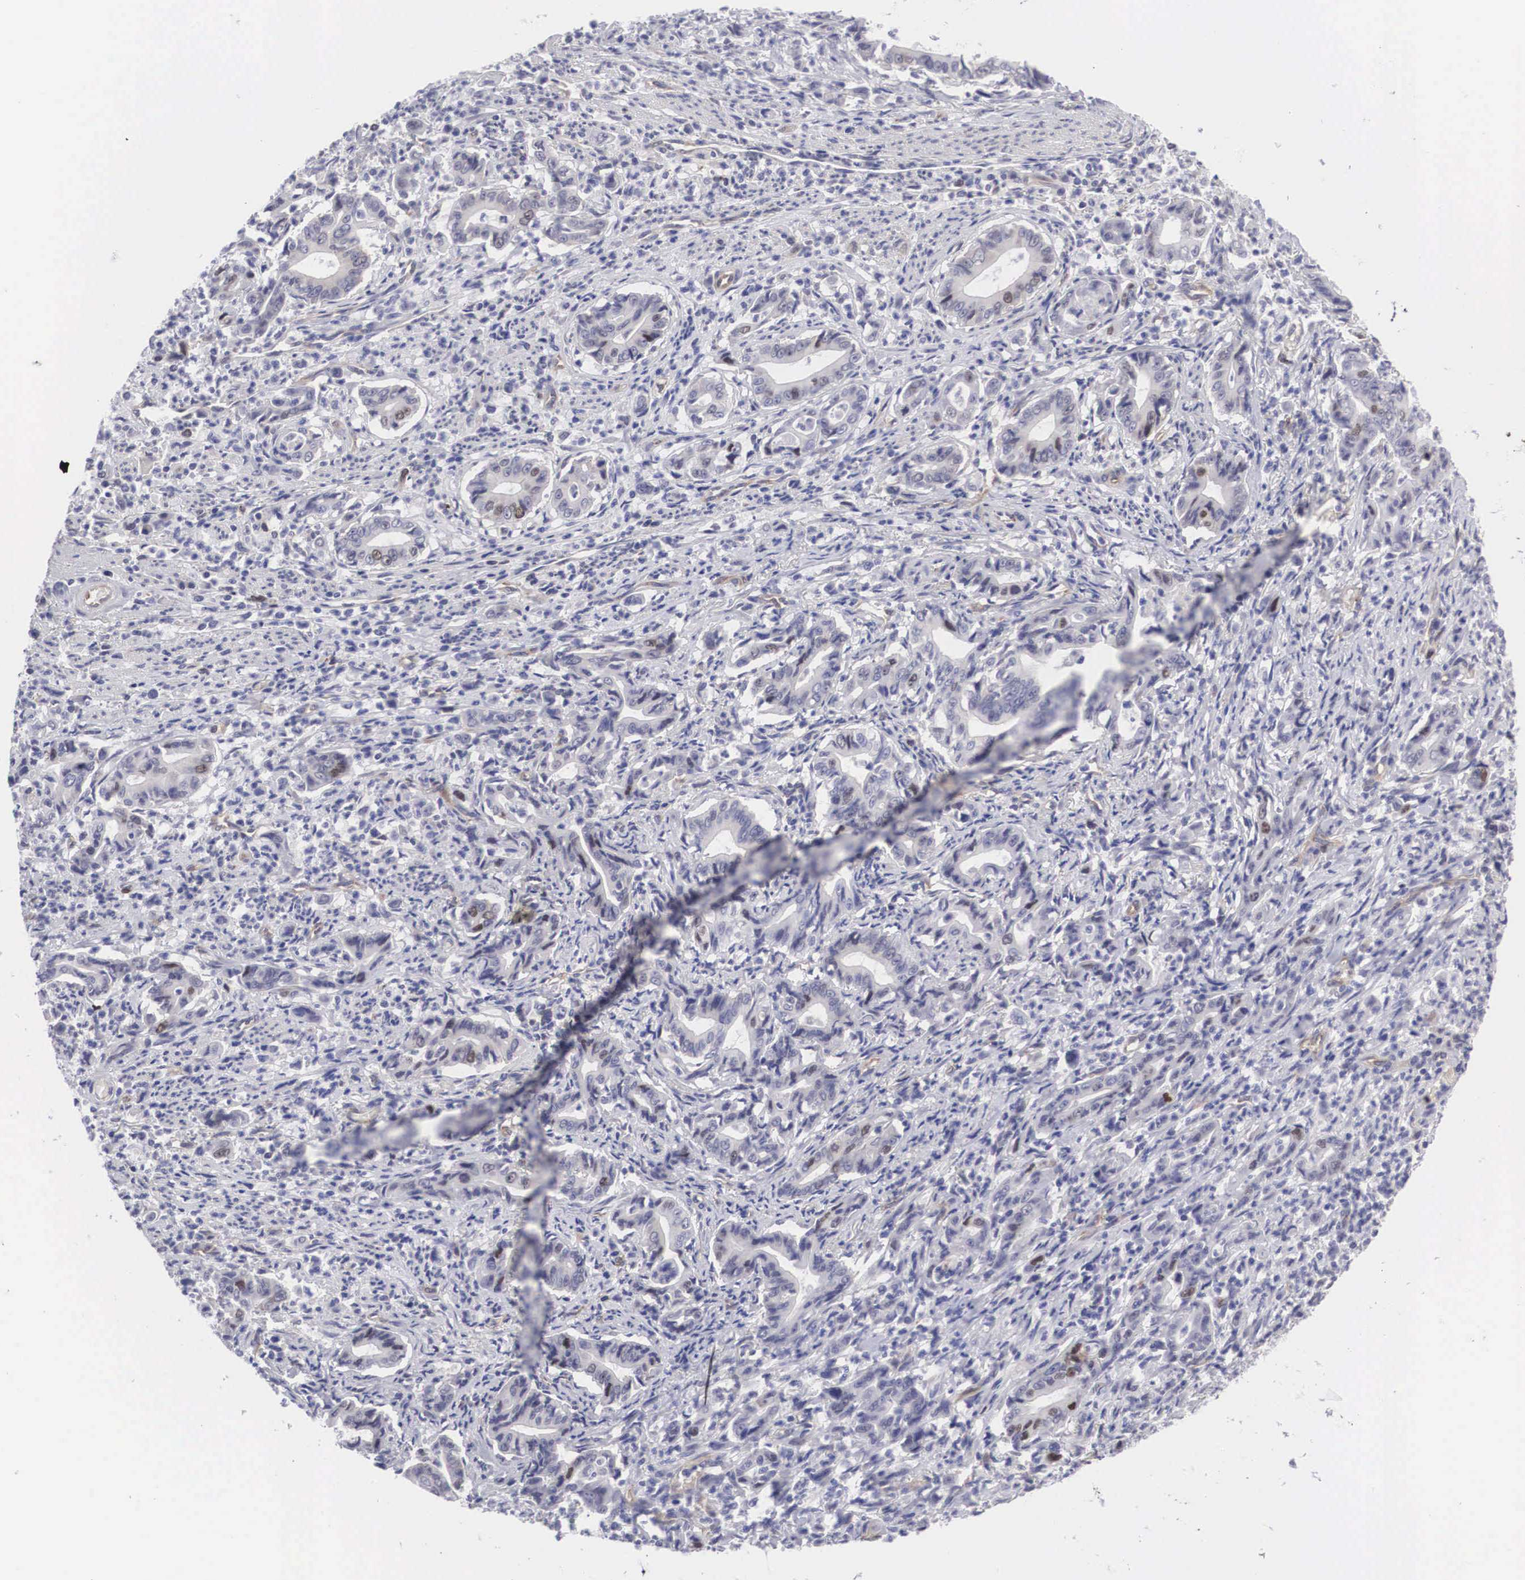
{"staining": {"intensity": "moderate", "quantity": "<25%", "location": "nuclear"}, "tissue": "stomach cancer", "cell_type": "Tumor cells", "image_type": "cancer", "snomed": [{"axis": "morphology", "description": "Adenocarcinoma, NOS"}, {"axis": "topography", "description": "Stomach"}], "caption": "Immunohistochemistry (IHC) micrograph of neoplastic tissue: human stomach cancer (adenocarcinoma) stained using immunohistochemistry (IHC) demonstrates low levels of moderate protein expression localized specifically in the nuclear of tumor cells, appearing as a nuclear brown color.", "gene": "MAST4", "patient": {"sex": "female", "age": 76}}